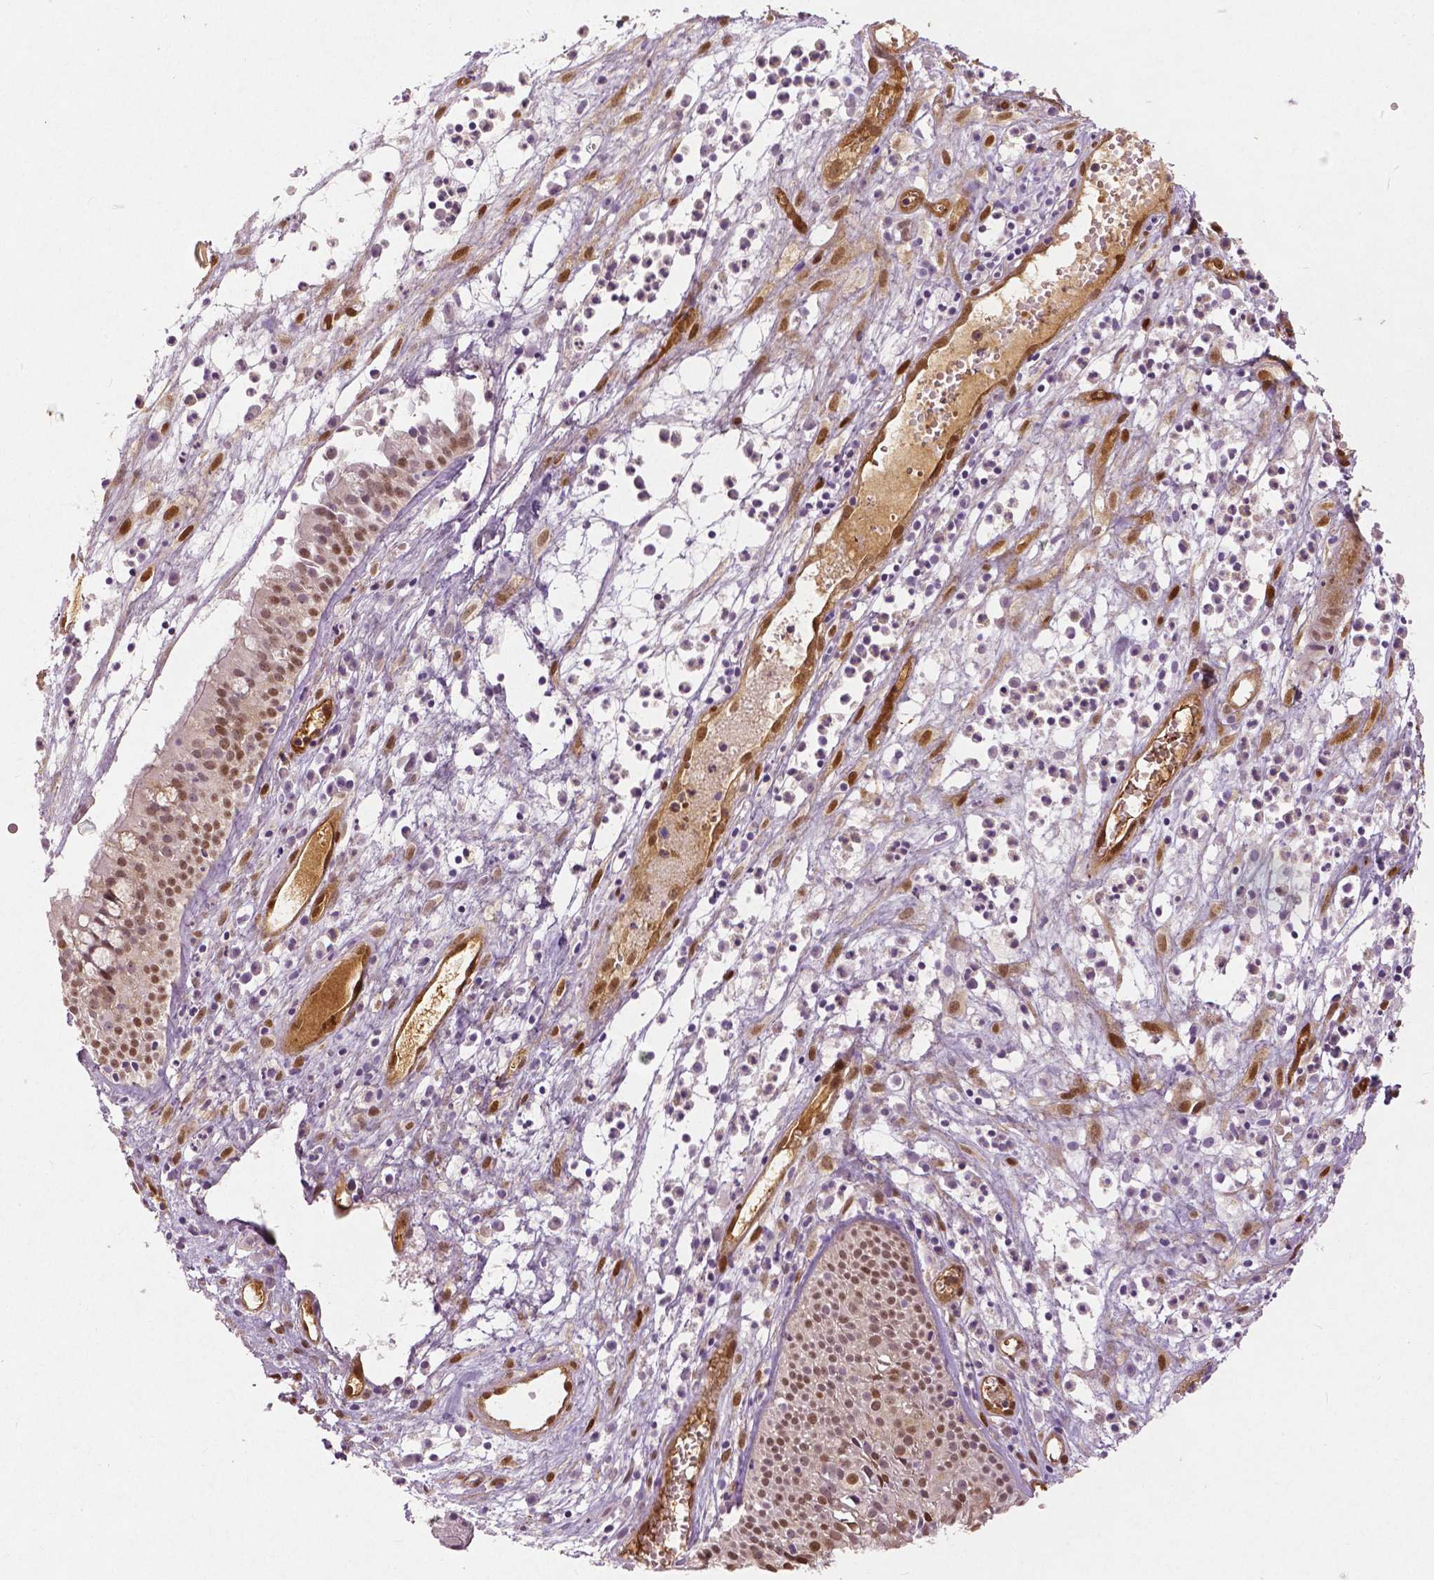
{"staining": {"intensity": "moderate", "quantity": ">75%", "location": "nuclear"}, "tissue": "nasopharynx", "cell_type": "Respiratory epithelial cells", "image_type": "normal", "snomed": [{"axis": "morphology", "description": "Normal tissue, NOS"}, {"axis": "topography", "description": "Nasopharynx"}], "caption": "Normal nasopharynx exhibits moderate nuclear staining in about >75% of respiratory epithelial cells.", "gene": "WWTR1", "patient": {"sex": "male", "age": 31}}